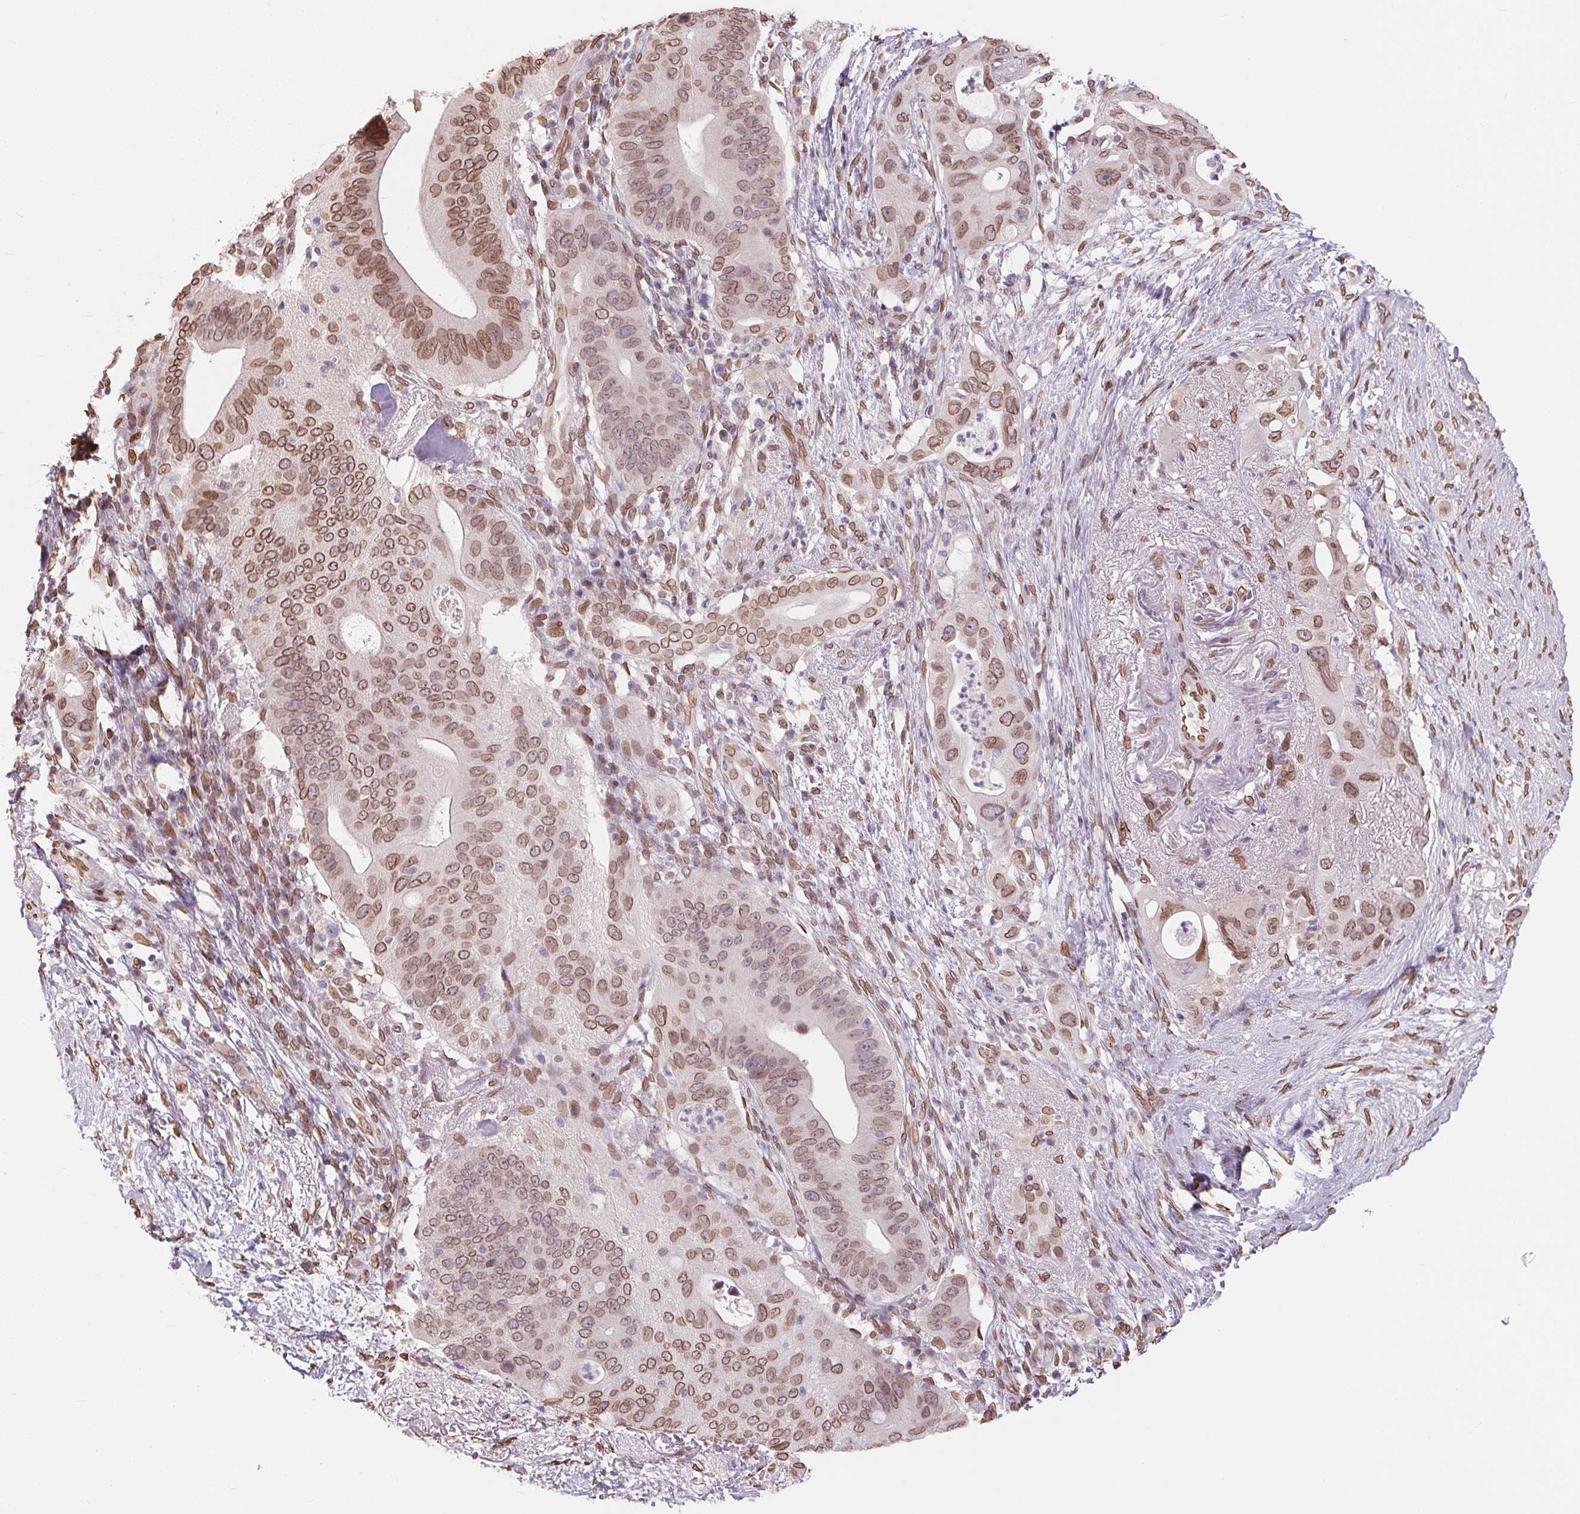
{"staining": {"intensity": "moderate", "quantity": ">75%", "location": "cytoplasmic/membranous,nuclear"}, "tissue": "pancreatic cancer", "cell_type": "Tumor cells", "image_type": "cancer", "snomed": [{"axis": "morphology", "description": "Adenocarcinoma, NOS"}, {"axis": "topography", "description": "Pancreas"}], "caption": "Immunohistochemical staining of human pancreatic adenocarcinoma reveals medium levels of moderate cytoplasmic/membranous and nuclear protein expression in approximately >75% of tumor cells. (Brightfield microscopy of DAB IHC at high magnification).", "gene": "TMEM175", "patient": {"sex": "female", "age": 72}}